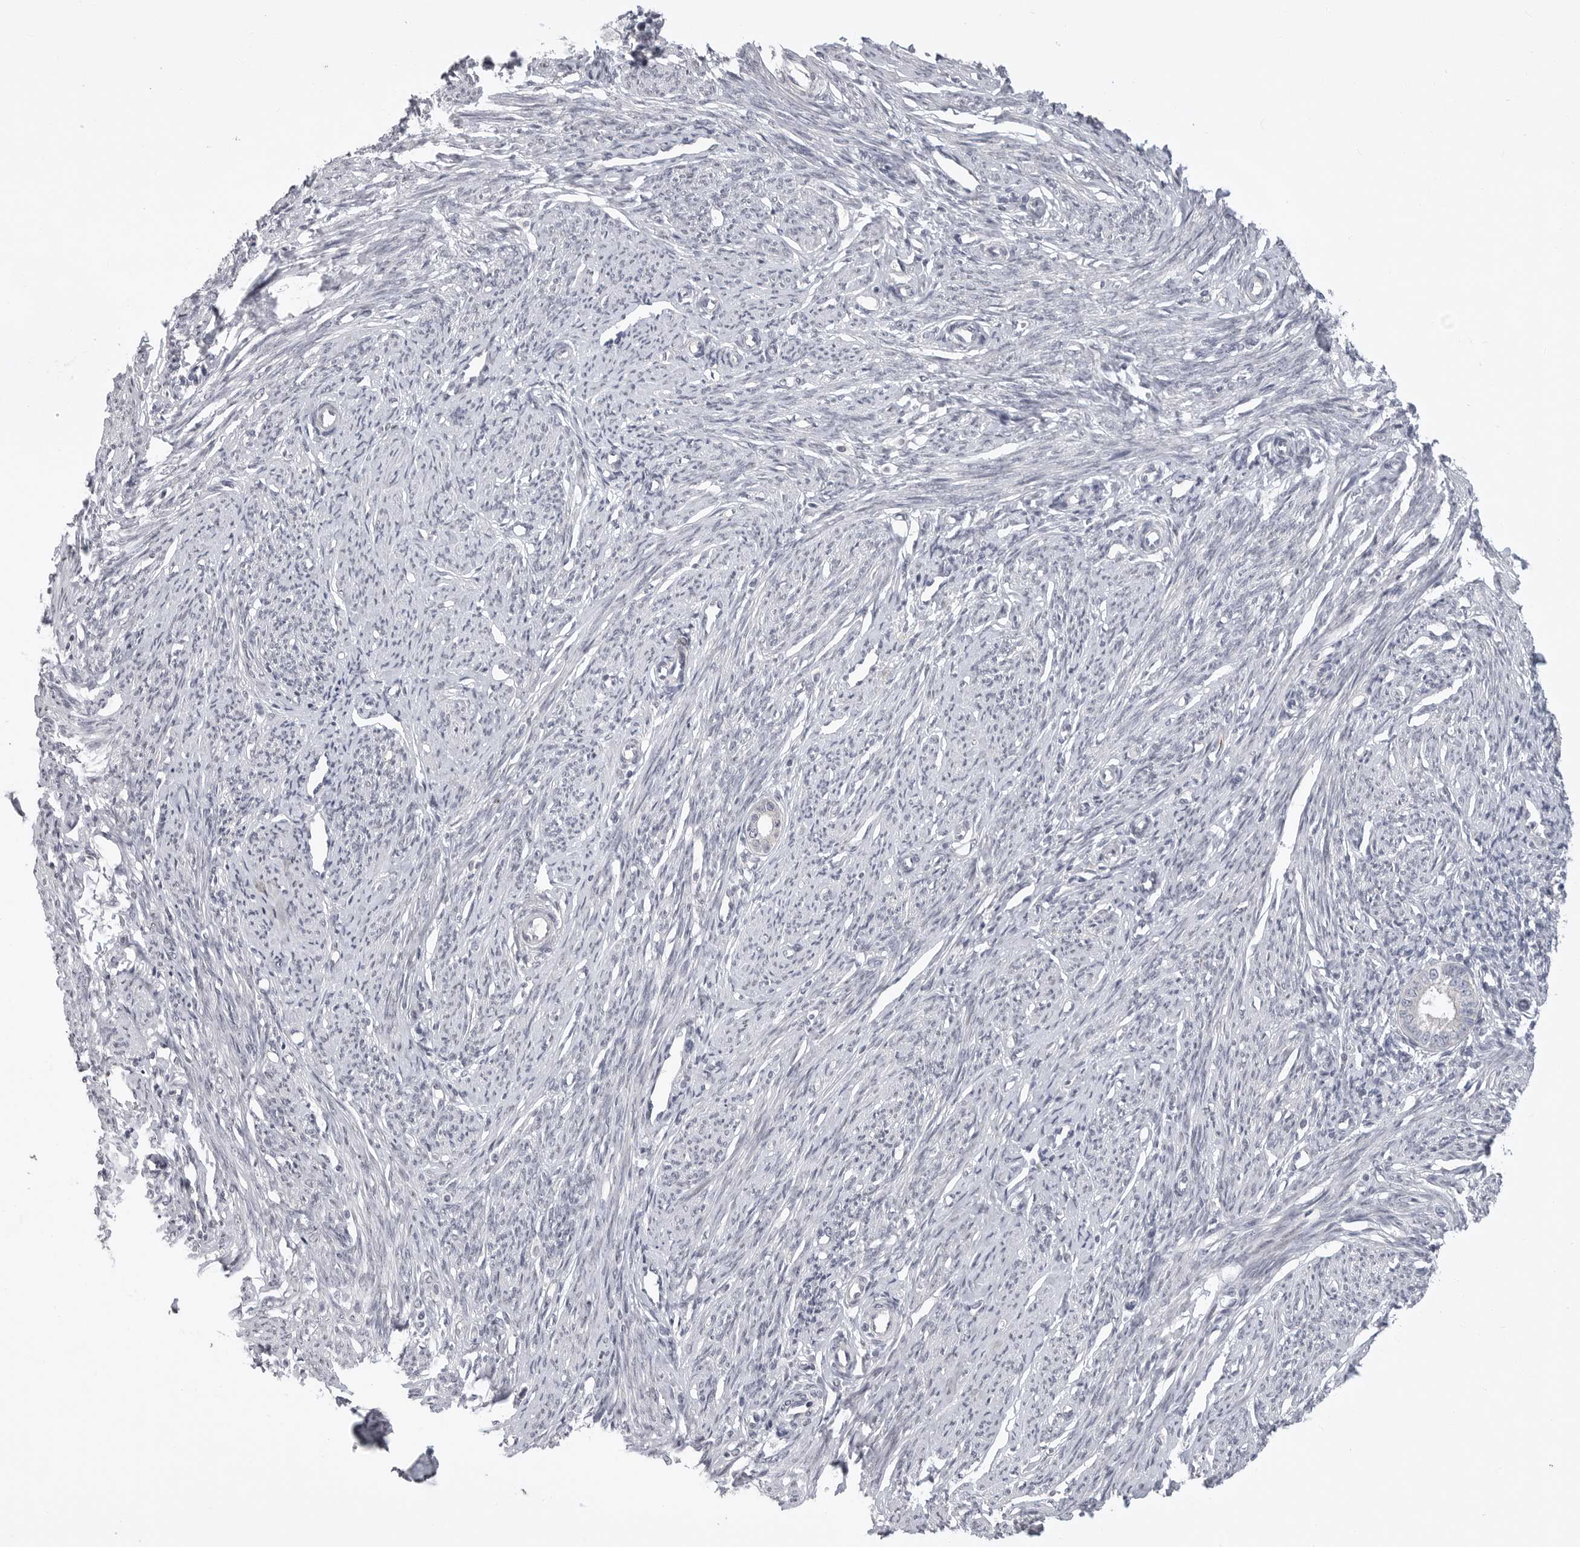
{"staining": {"intensity": "negative", "quantity": "none", "location": "none"}, "tissue": "endometrium", "cell_type": "Cells in endometrial stroma", "image_type": "normal", "snomed": [{"axis": "morphology", "description": "Normal tissue, NOS"}, {"axis": "topography", "description": "Endometrium"}], "caption": "DAB immunohistochemical staining of benign human endometrium displays no significant positivity in cells in endometrial stroma.", "gene": "FBXO43", "patient": {"sex": "female", "age": 56}}